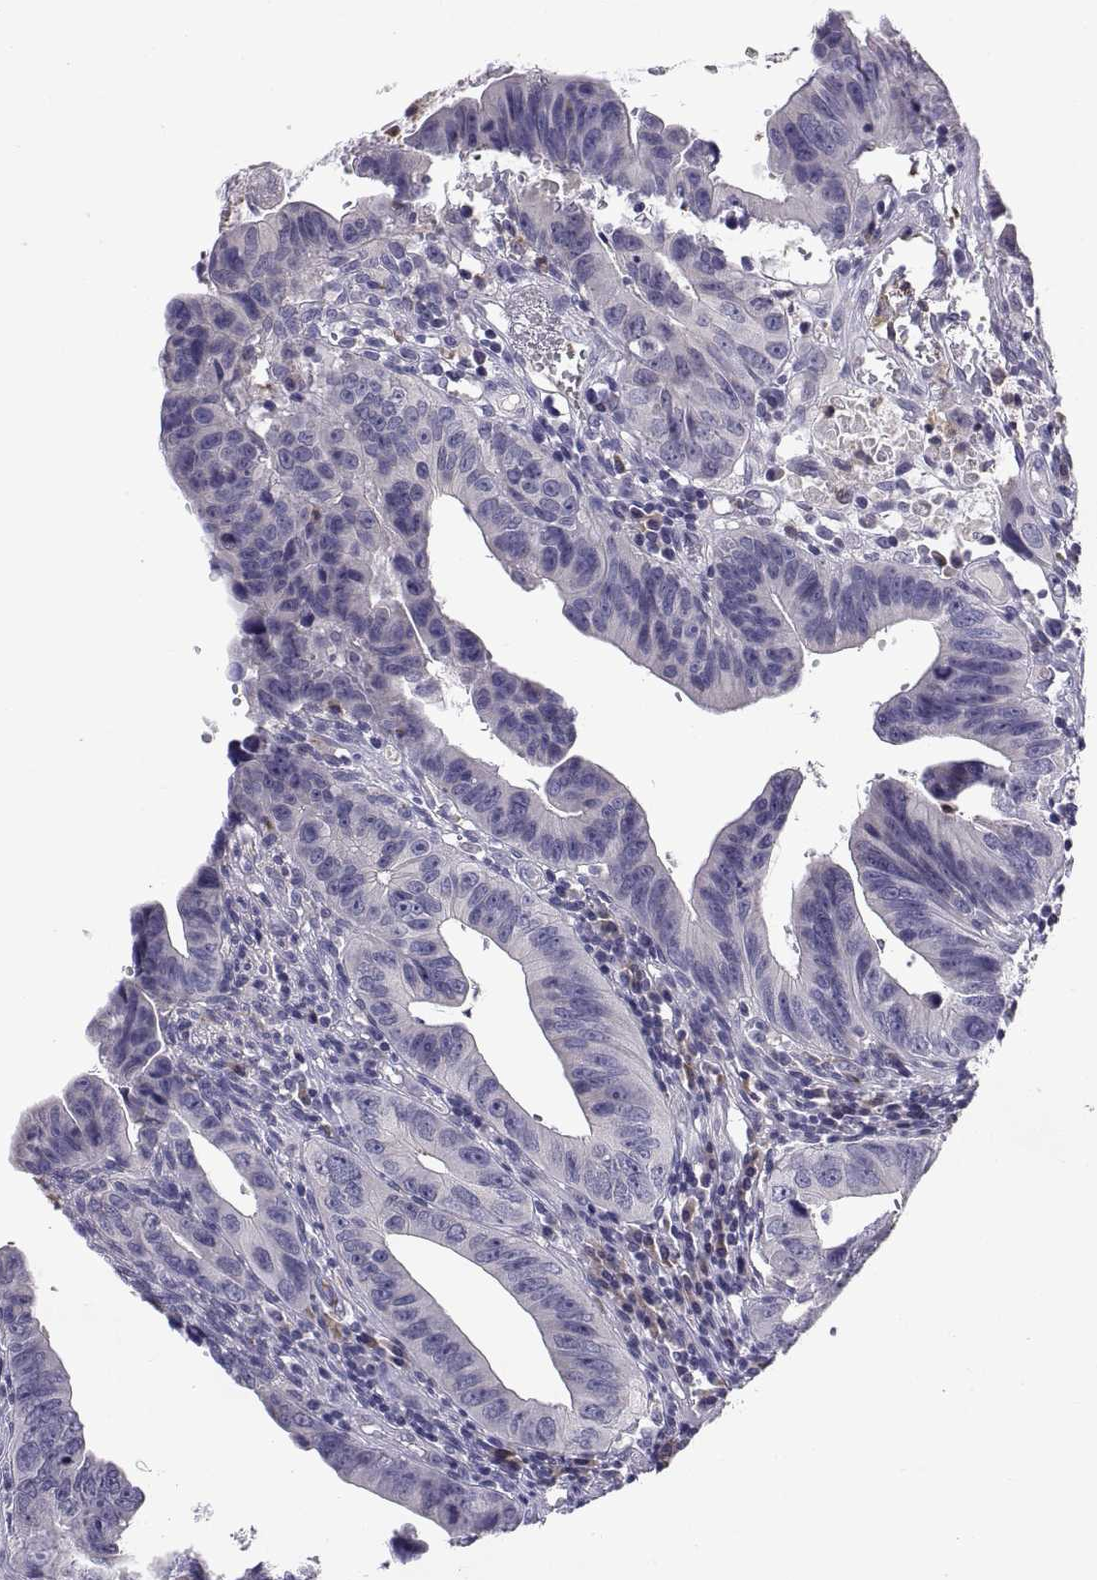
{"staining": {"intensity": "negative", "quantity": "none", "location": "none"}, "tissue": "colorectal cancer", "cell_type": "Tumor cells", "image_type": "cancer", "snomed": [{"axis": "morphology", "description": "Adenocarcinoma, NOS"}, {"axis": "topography", "description": "Colon"}], "caption": "Immunohistochemistry of human colorectal cancer exhibits no expression in tumor cells. (Brightfield microscopy of DAB immunohistochemistry at high magnification).", "gene": "PKP1", "patient": {"sex": "female", "age": 87}}